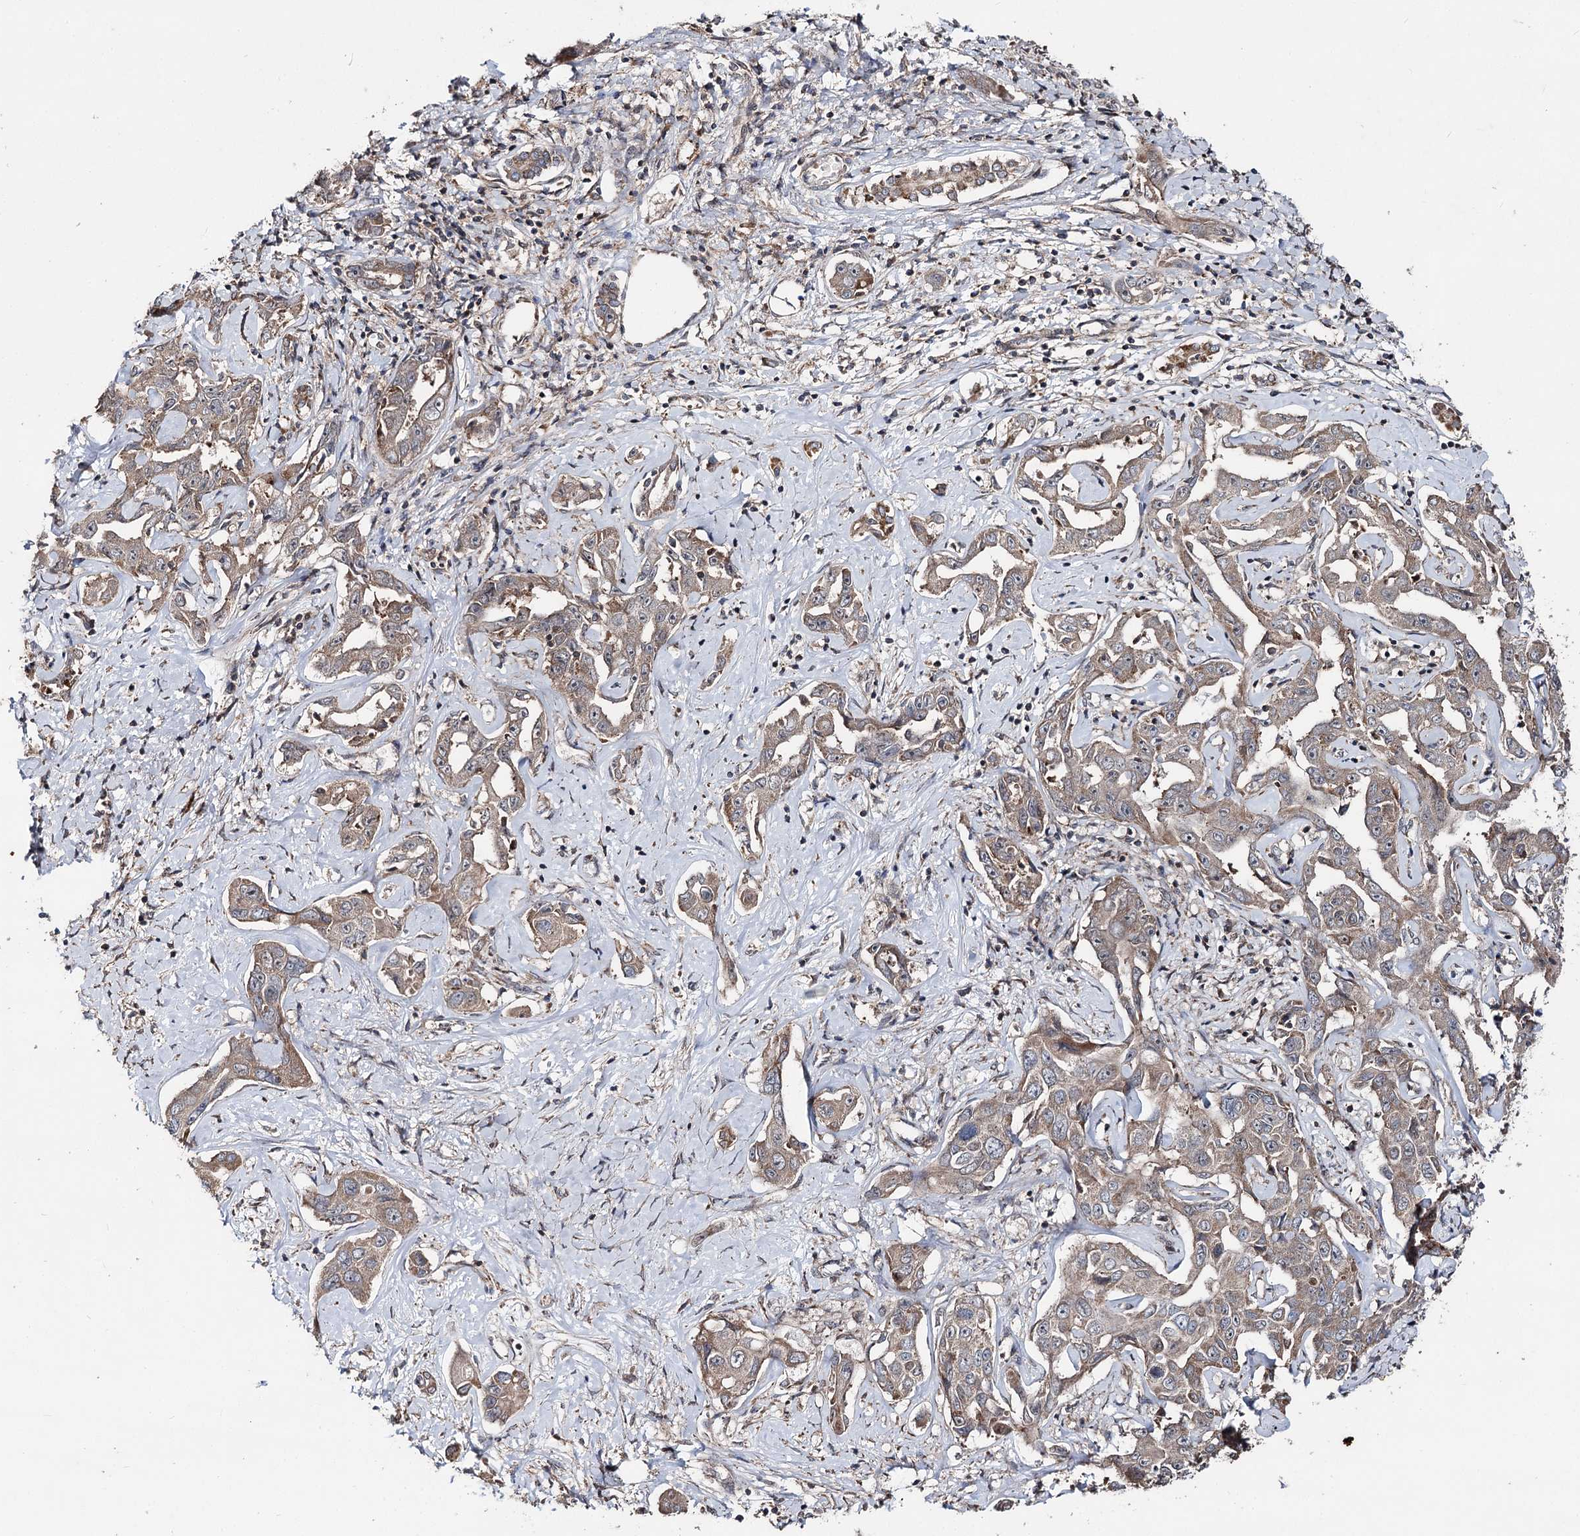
{"staining": {"intensity": "weak", "quantity": ">75%", "location": "cytoplasmic/membranous"}, "tissue": "liver cancer", "cell_type": "Tumor cells", "image_type": "cancer", "snomed": [{"axis": "morphology", "description": "Cholangiocarcinoma"}, {"axis": "topography", "description": "Liver"}], "caption": "Approximately >75% of tumor cells in liver cancer display weak cytoplasmic/membranous protein positivity as visualized by brown immunohistochemical staining.", "gene": "MINDY3", "patient": {"sex": "male", "age": 59}}